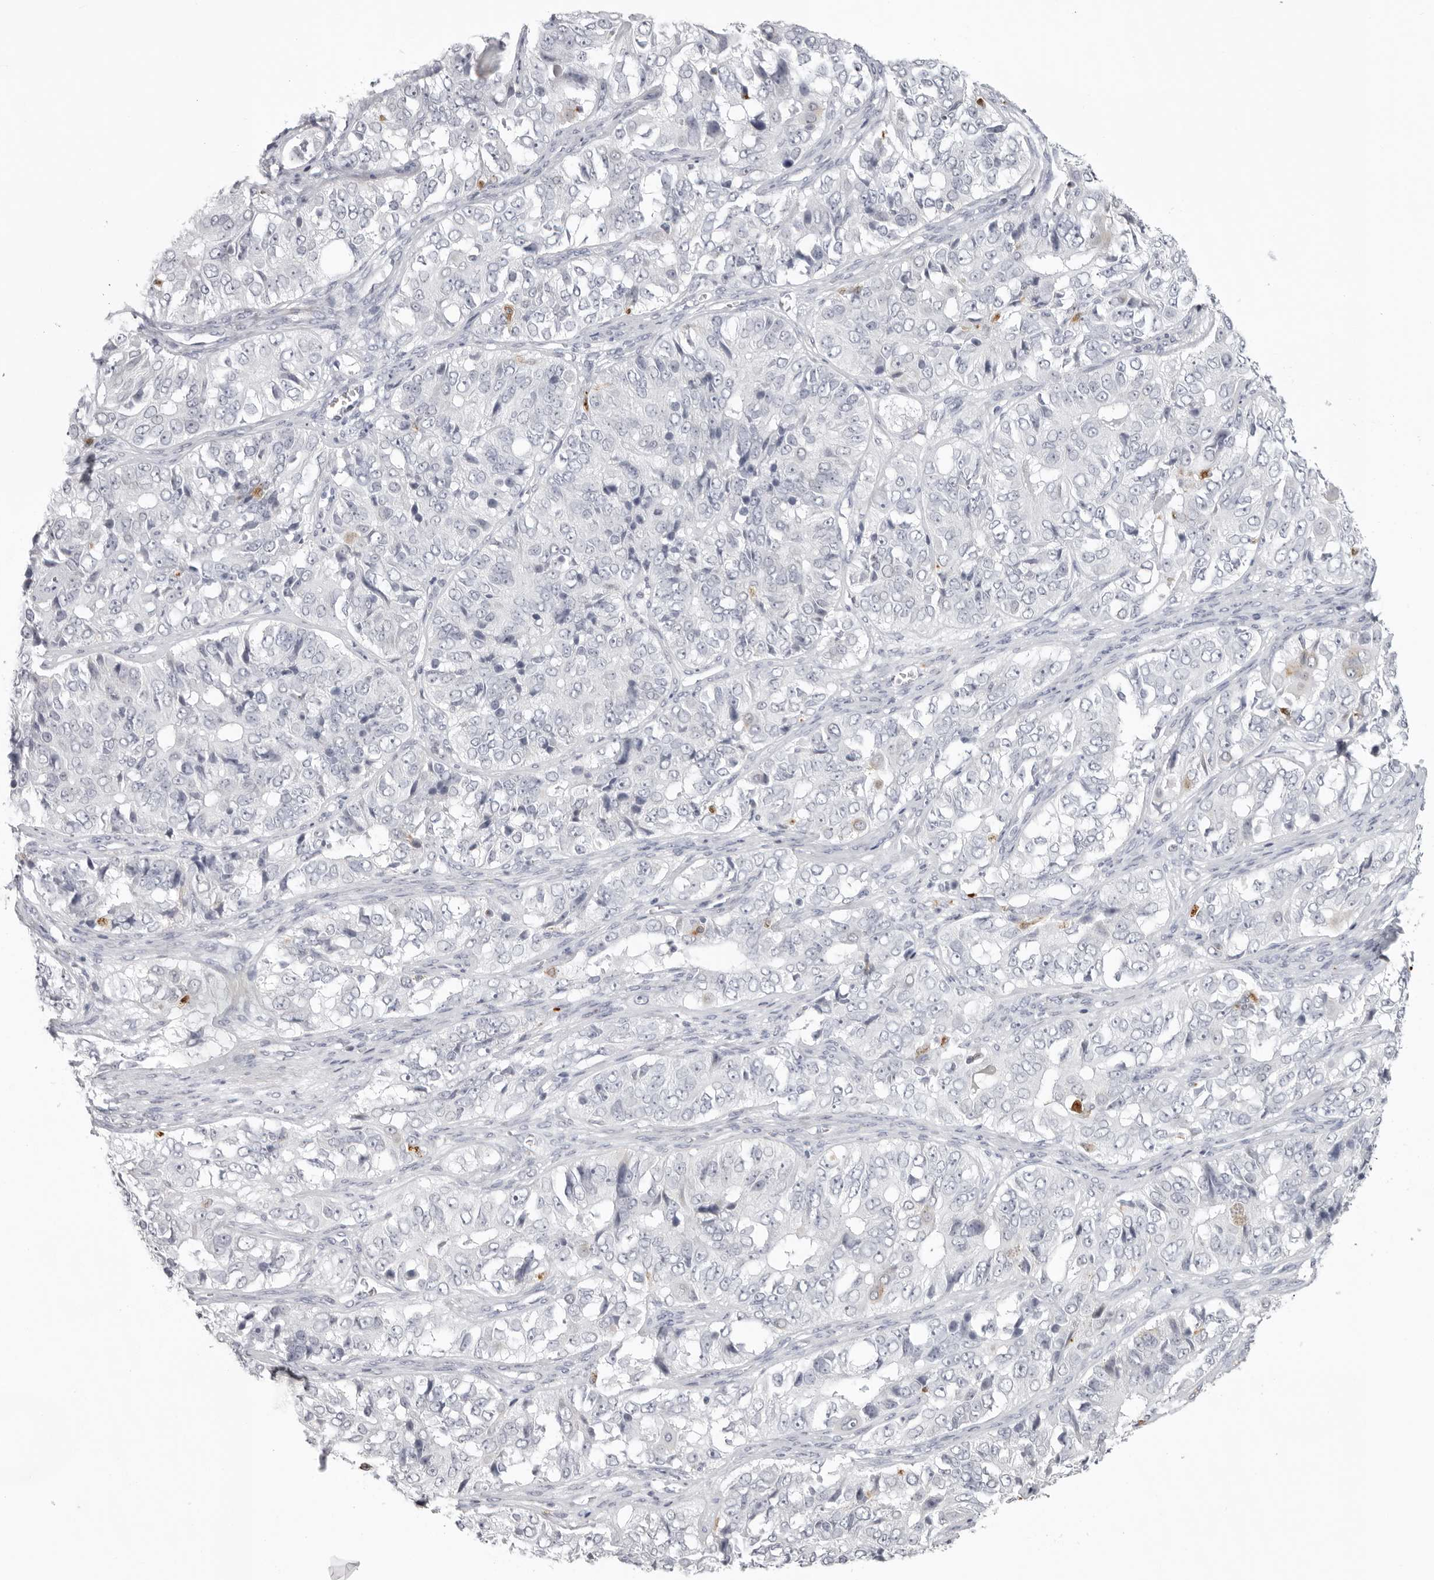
{"staining": {"intensity": "negative", "quantity": "none", "location": "none"}, "tissue": "ovarian cancer", "cell_type": "Tumor cells", "image_type": "cancer", "snomed": [{"axis": "morphology", "description": "Carcinoma, endometroid"}, {"axis": "topography", "description": "Ovary"}], "caption": "Tumor cells are negative for brown protein staining in endometroid carcinoma (ovarian).", "gene": "IL25", "patient": {"sex": "female", "age": 51}}